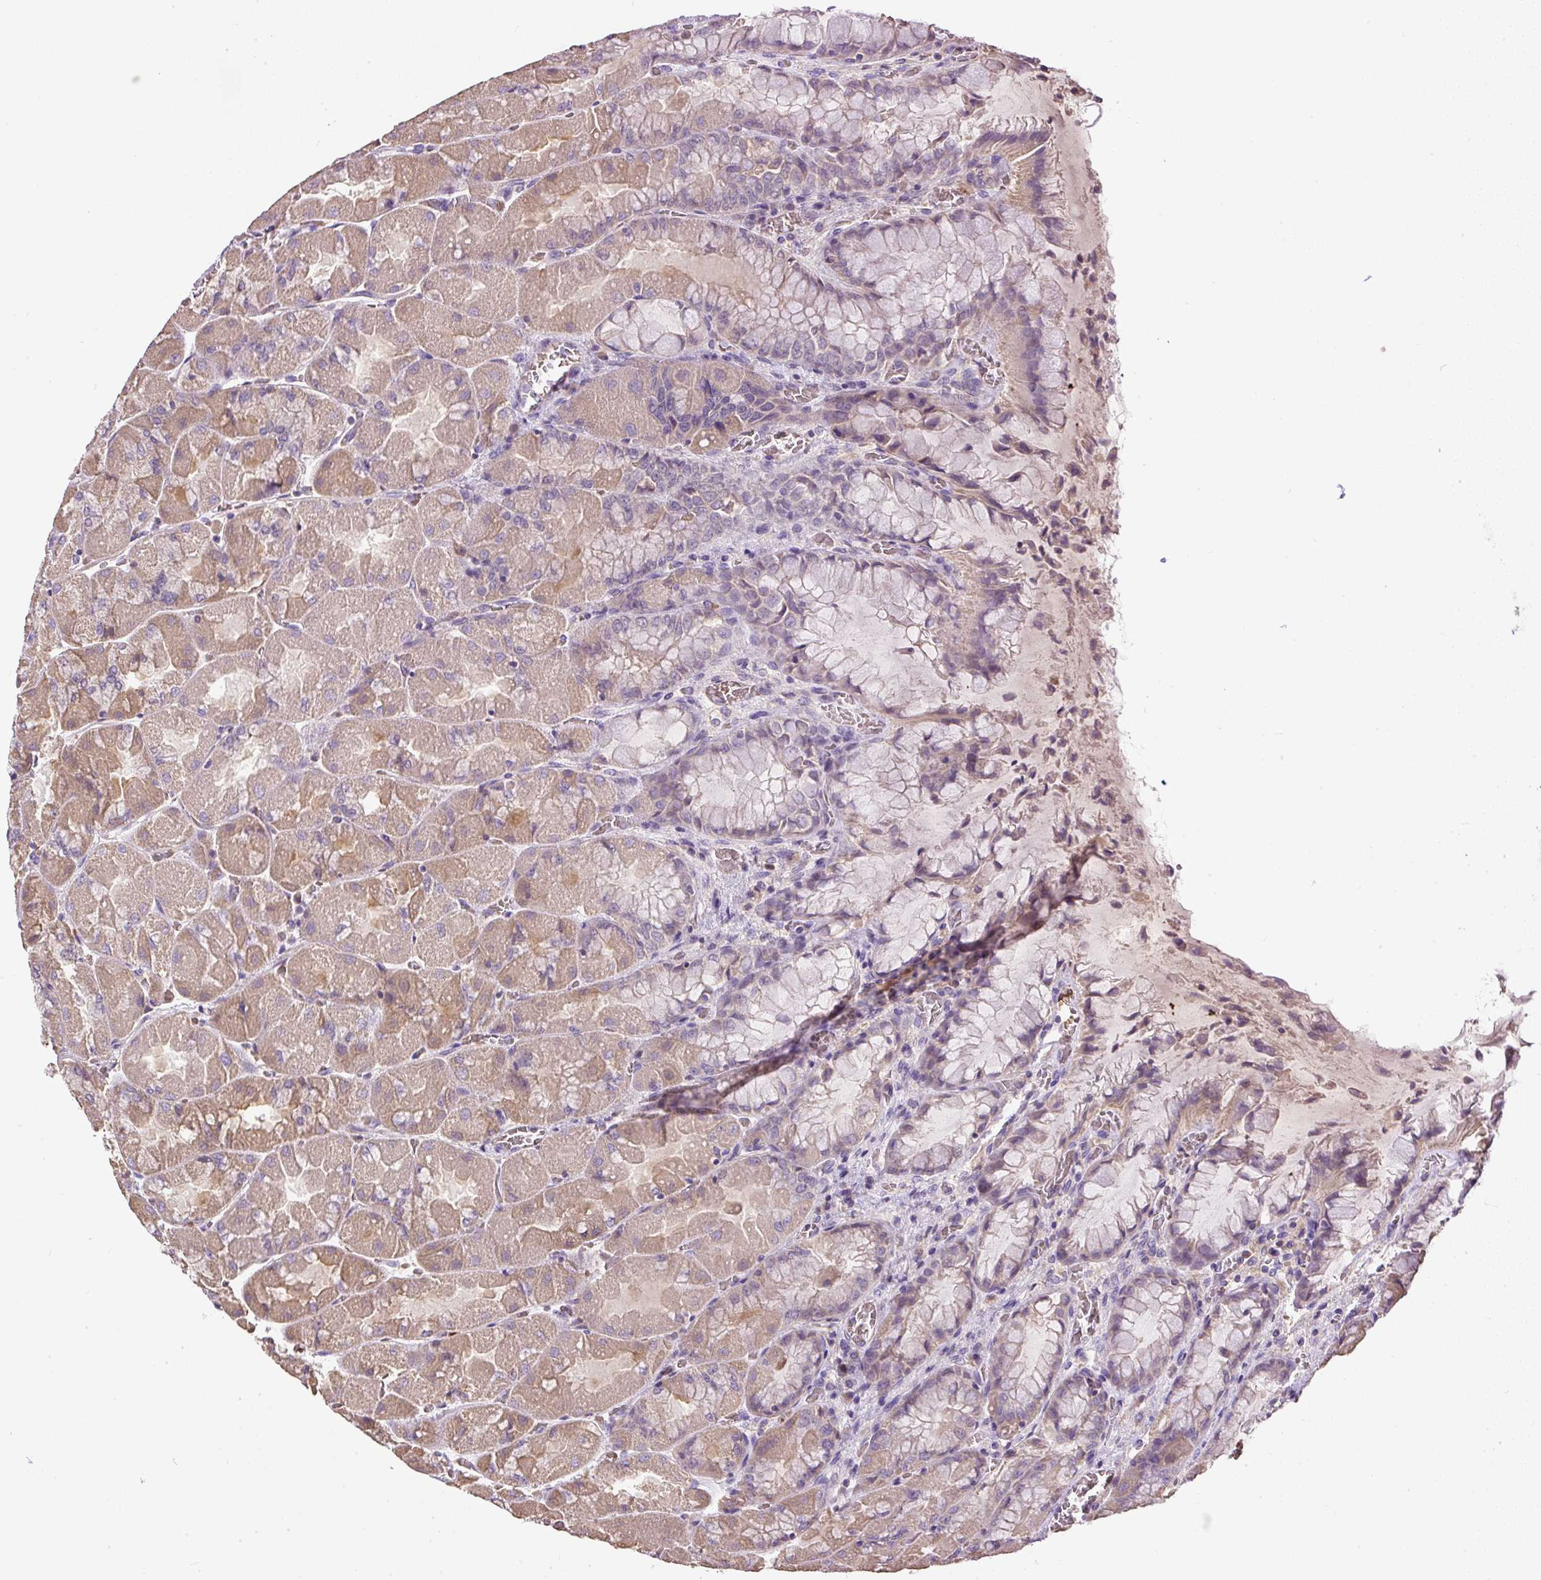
{"staining": {"intensity": "weak", "quantity": ">75%", "location": "cytoplasmic/membranous"}, "tissue": "stomach", "cell_type": "Glandular cells", "image_type": "normal", "snomed": [{"axis": "morphology", "description": "Normal tissue, NOS"}, {"axis": "topography", "description": "Stomach"}], "caption": "A brown stain highlights weak cytoplasmic/membranous staining of a protein in glandular cells of unremarkable stomach.", "gene": "CXCL13", "patient": {"sex": "female", "age": 61}}